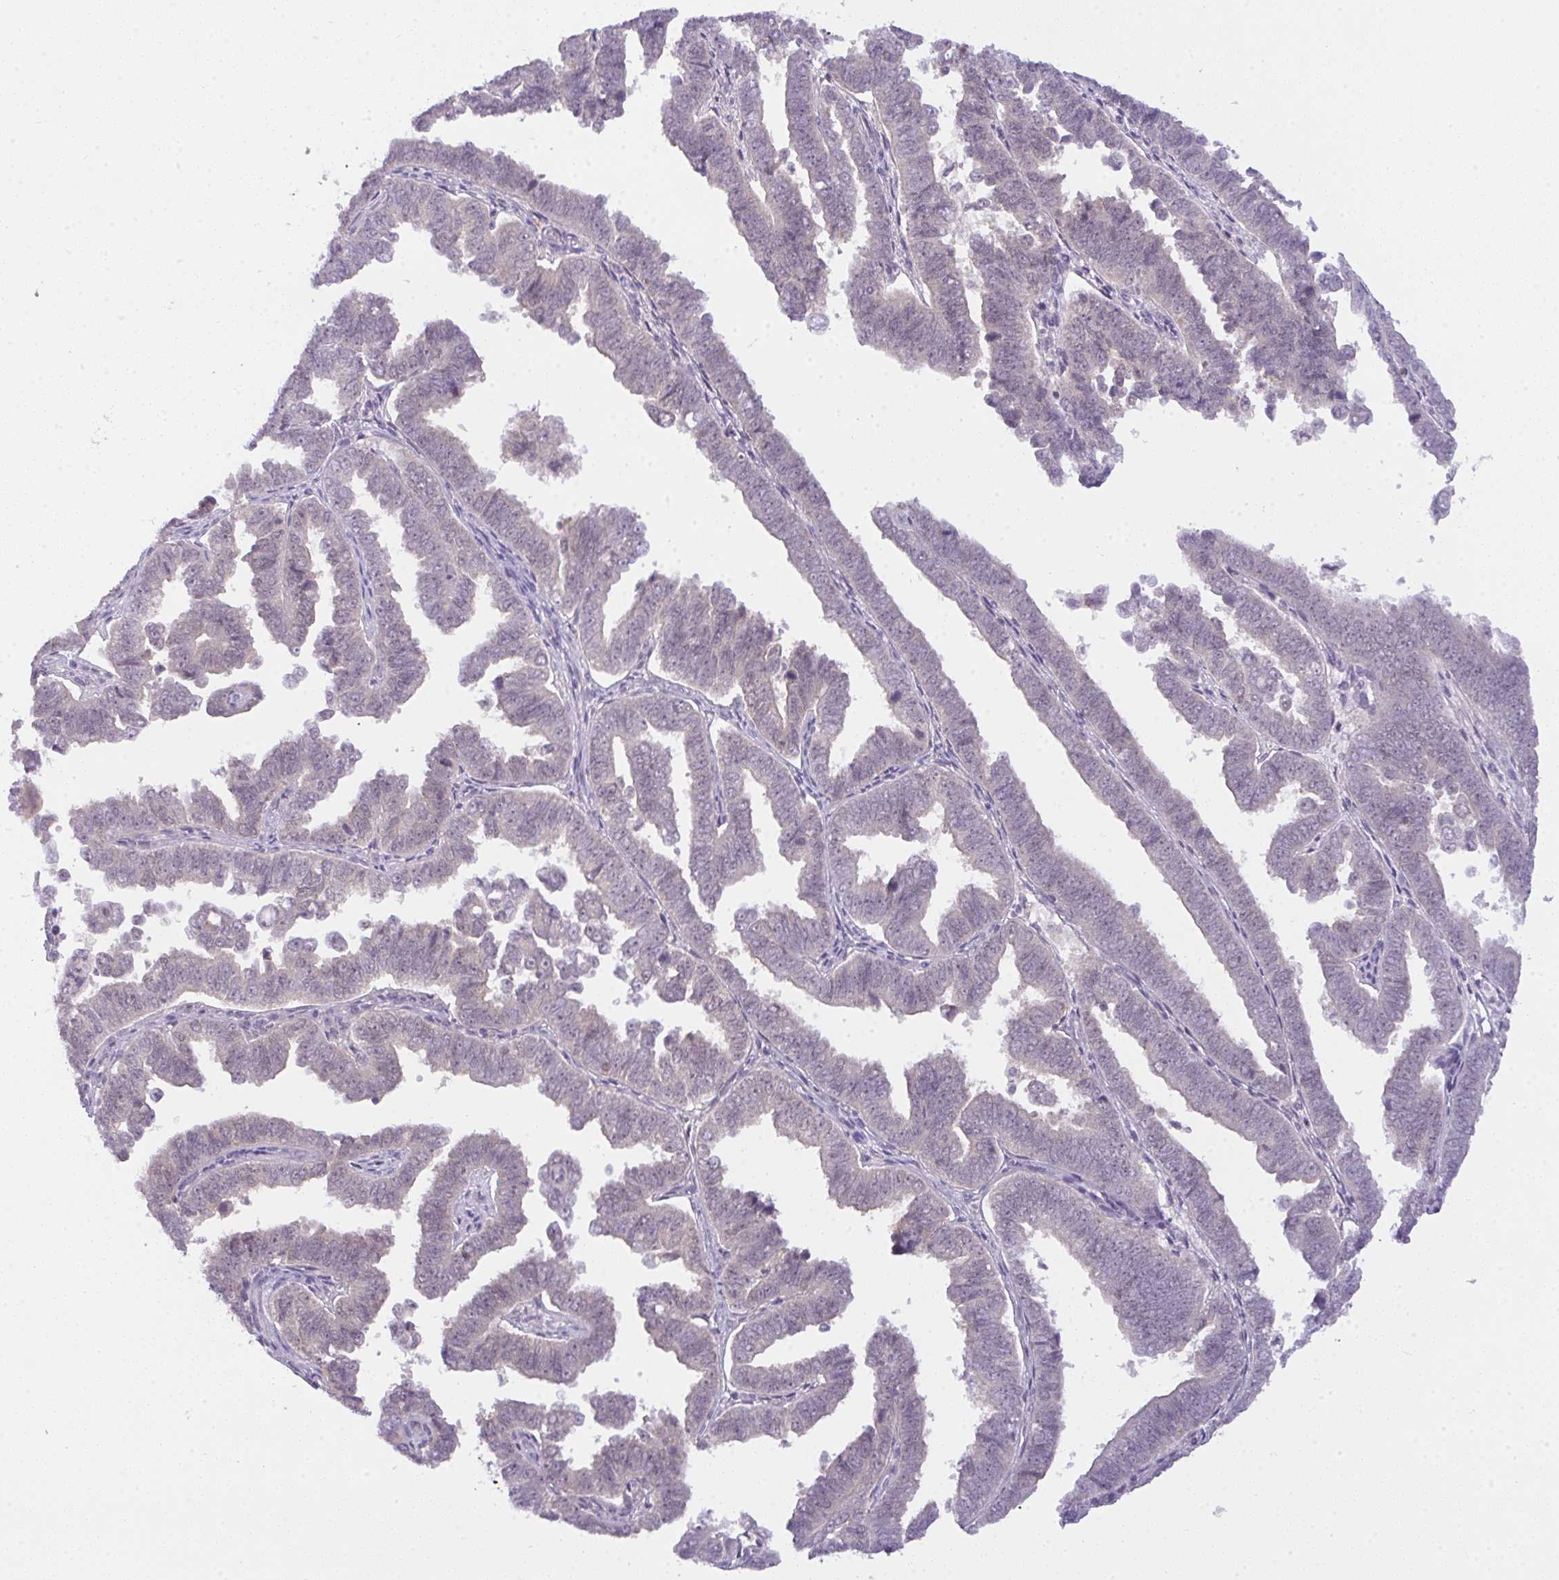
{"staining": {"intensity": "weak", "quantity": "<25%", "location": "cytoplasmic/membranous"}, "tissue": "endometrial cancer", "cell_type": "Tumor cells", "image_type": "cancer", "snomed": [{"axis": "morphology", "description": "Adenocarcinoma, NOS"}, {"axis": "topography", "description": "Endometrium"}], "caption": "Tumor cells show no significant protein expression in endometrial cancer. (IHC, brightfield microscopy, high magnification).", "gene": "CSE1L", "patient": {"sex": "female", "age": 75}}